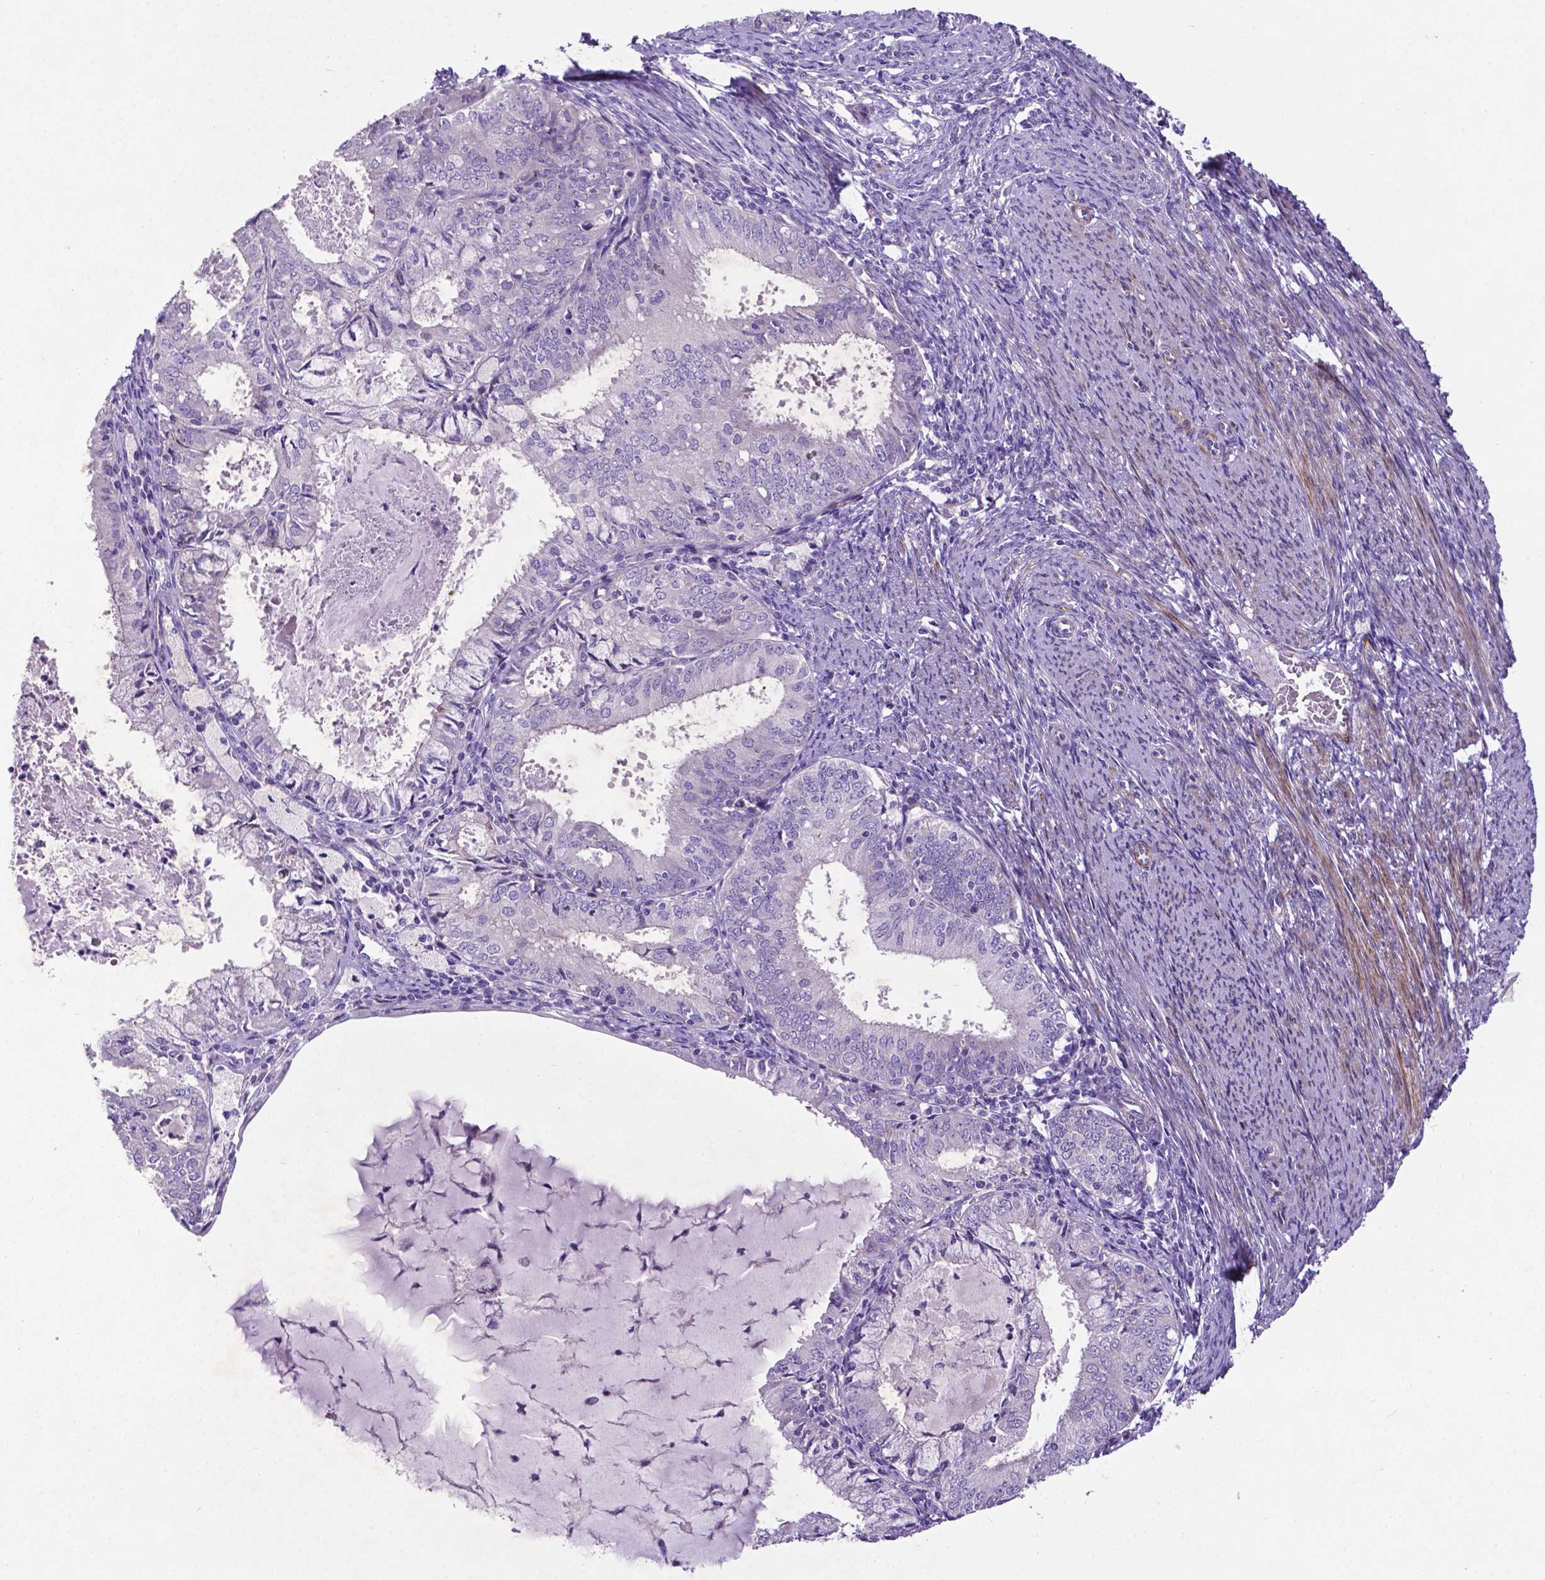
{"staining": {"intensity": "negative", "quantity": "none", "location": "none"}, "tissue": "endometrial cancer", "cell_type": "Tumor cells", "image_type": "cancer", "snomed": [{"axis": "morphology", "description": "Adenocarcinoma, NOS"}, {"axis": "topography", "description": "Endometrium"}], "caption": "IHC of endometrial cancer displays no expression in tumor cells.", "gene": "PFKFB4", "patient": {"sex": "female", "age": 57}}